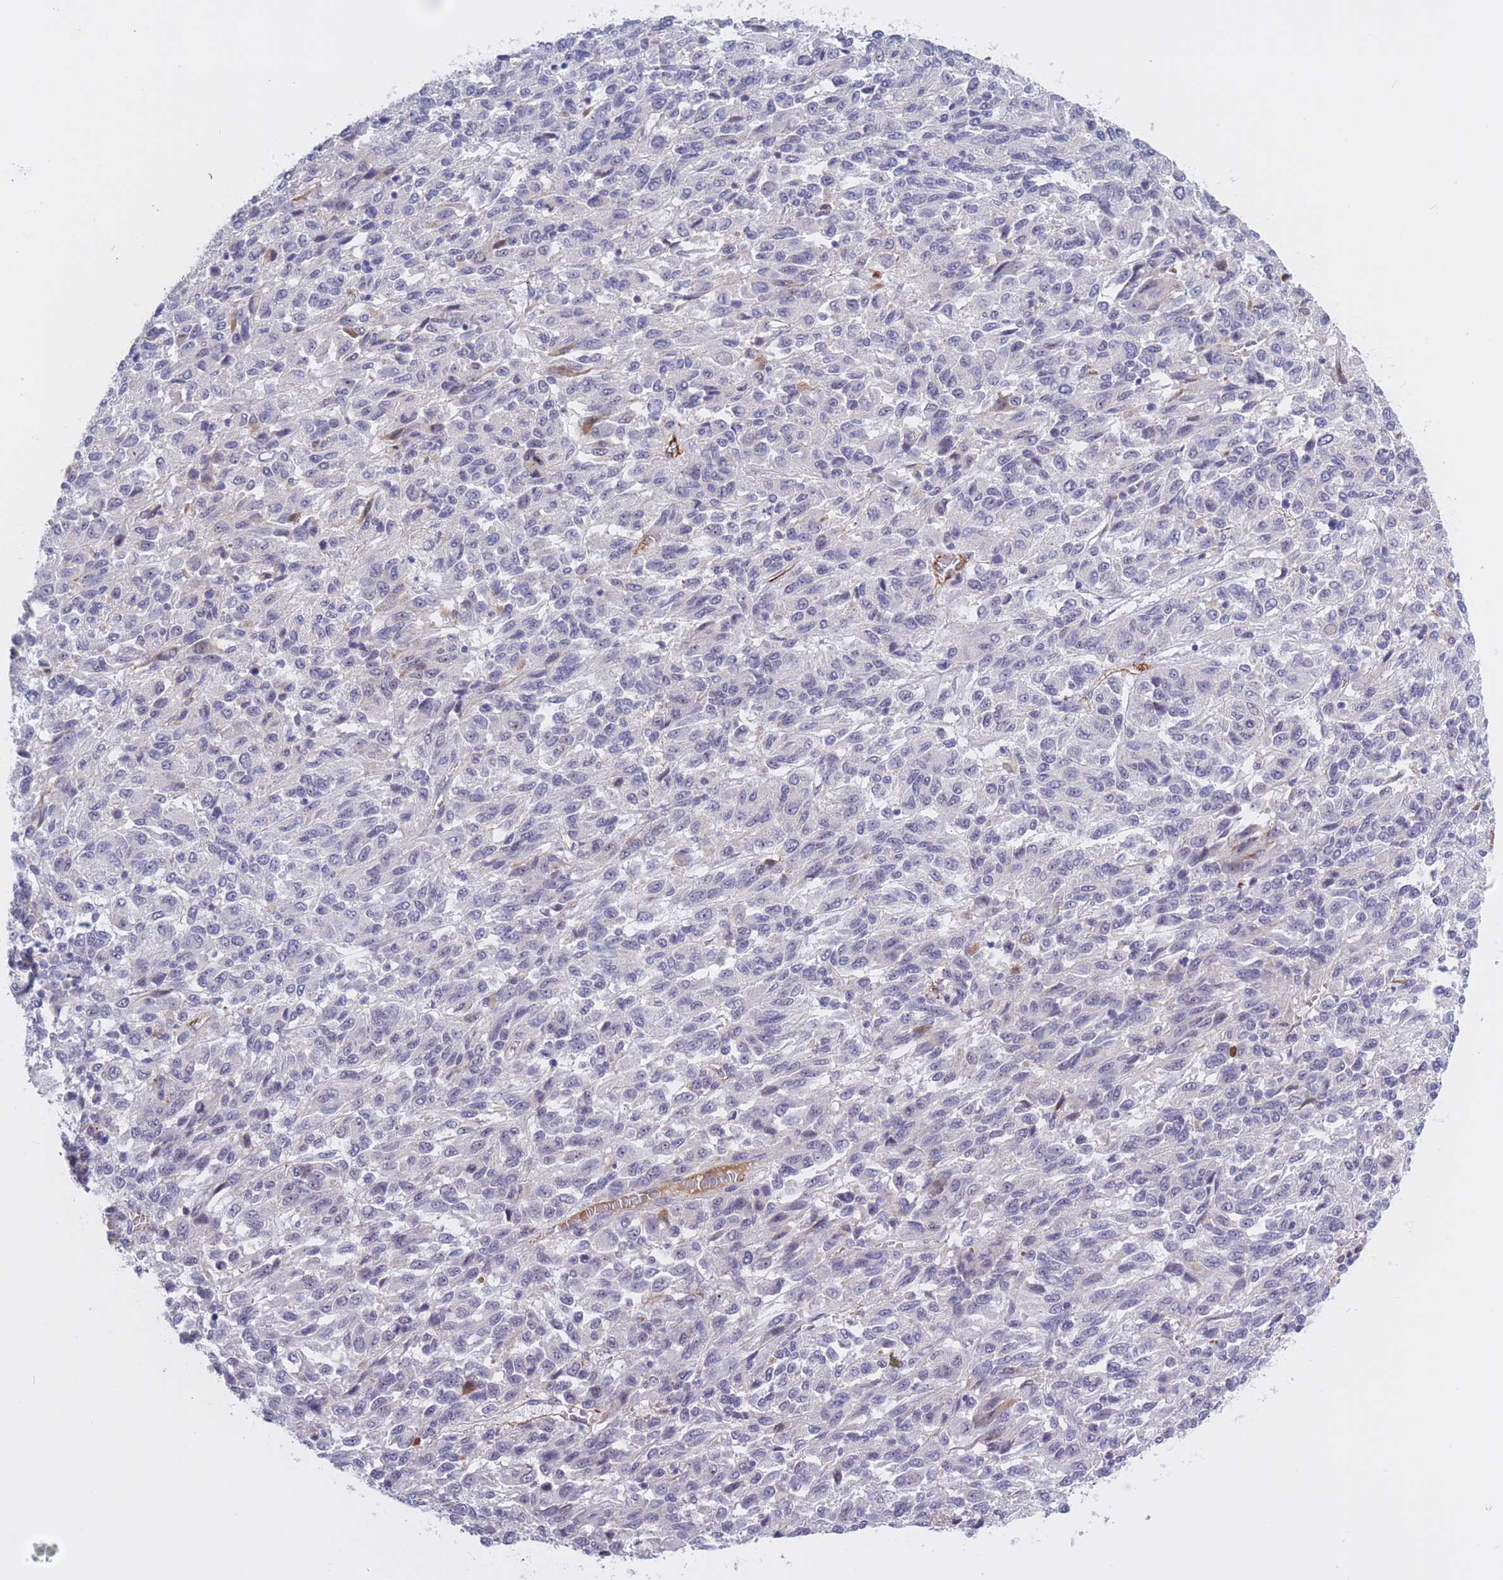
{"staining": {"intensity": "negative", "quantity": "none", "location": "none"}, "tissue": "melanoma", "cell_type": "Tumor cells", "image_type": "cancer", "snomed": [{"axis": "morphology", "description": "Malignant melanoma, Metastatic site"}, {"axis": "topography", "description": "Lung"}], "caption": "There is no significant positivity in tumor cells of melanoma.", "gene": "BOP1", "patient": {"sex": "male", "age": 64}}